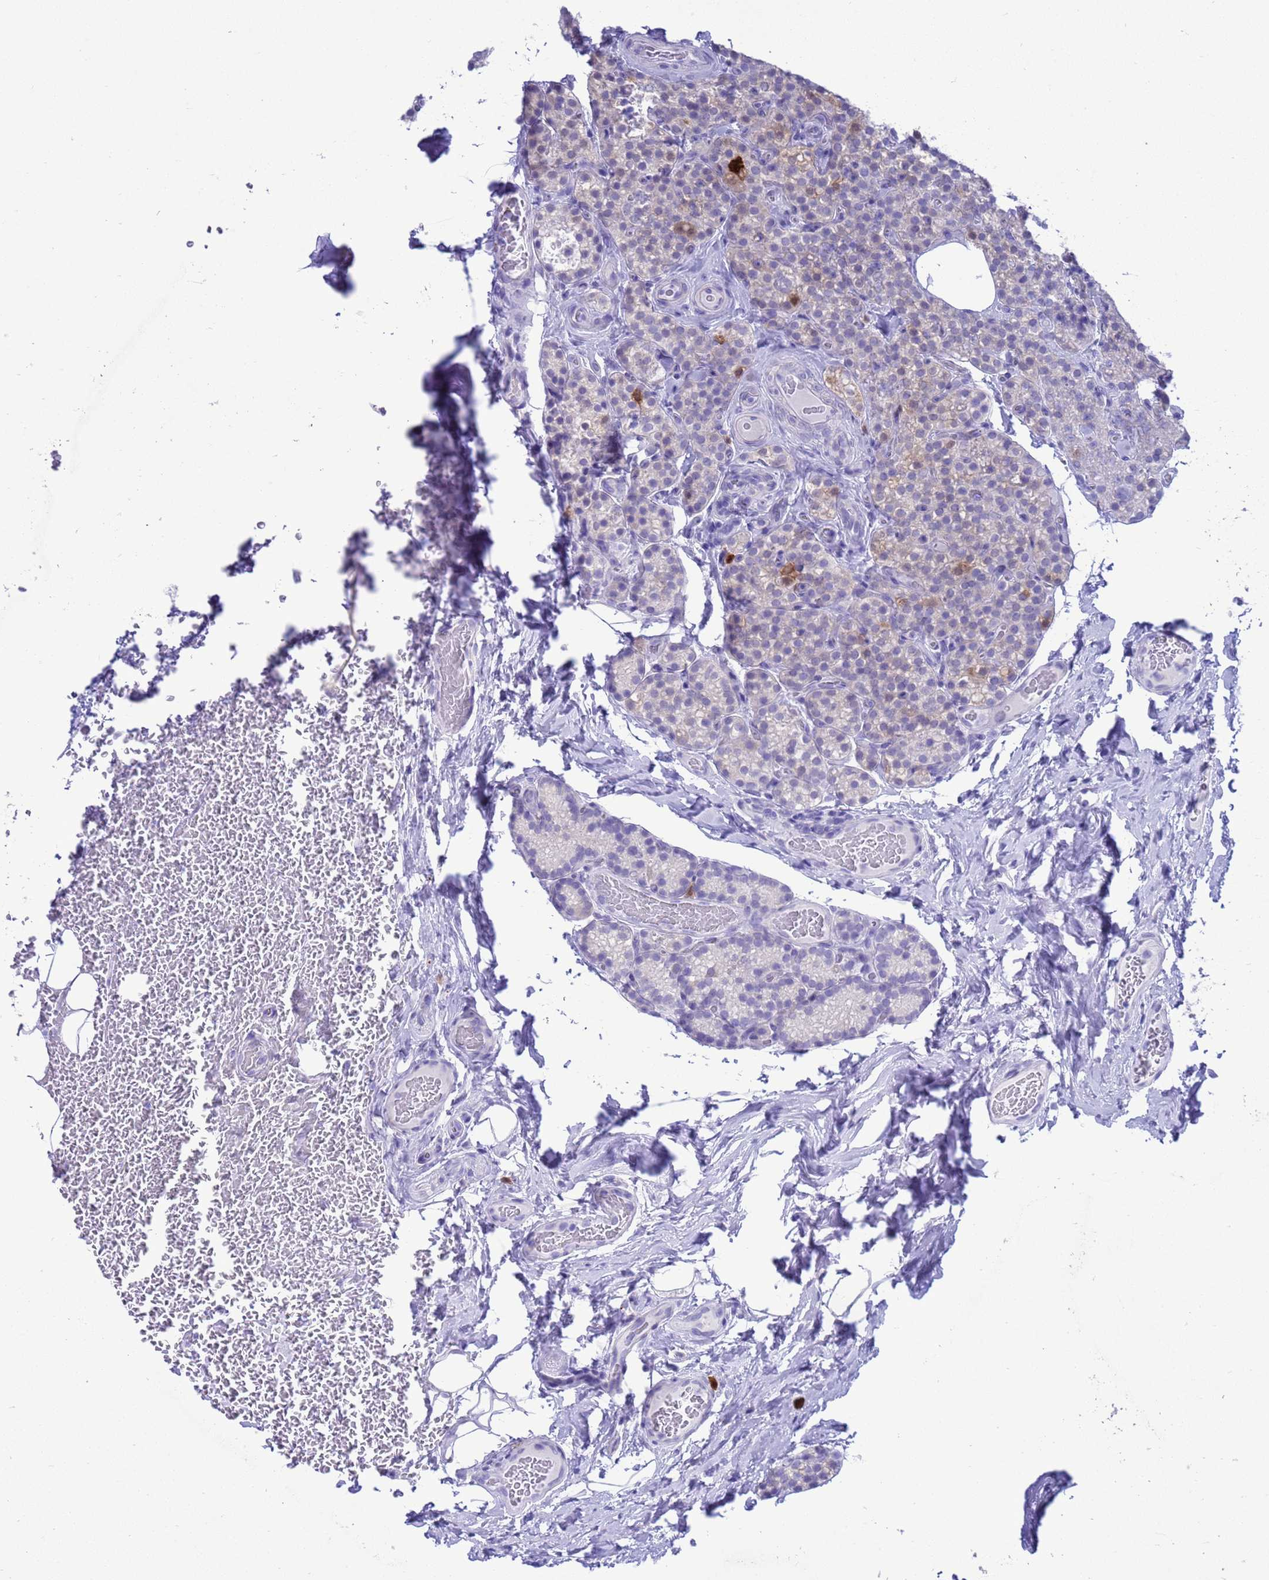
{"staining": {"intensity": "negative", "quantity": "none", "location": "none"}, "tissue": "parathyroid gland", "cell_type": "Glandular cells", "image_type": "normal", "snomed": [{"axis": "morphology", "description": "Normal tissue, NOS"}, {"axis": "topography", "description": "Parathyroid gland"}], "caption": "An immunohistochemistry (IHC) image of unremarkable parathyroid gland is shown. There is no staining in glandular cells of parathyroid gland. Brightfield microscopy of immunohistochemistry (IHC) stained with DAB (brown) and hematoxylin (blue), captured at high magnification.", "gene": "GSTM1", "patient": {"sex": "female", "age": 45}}